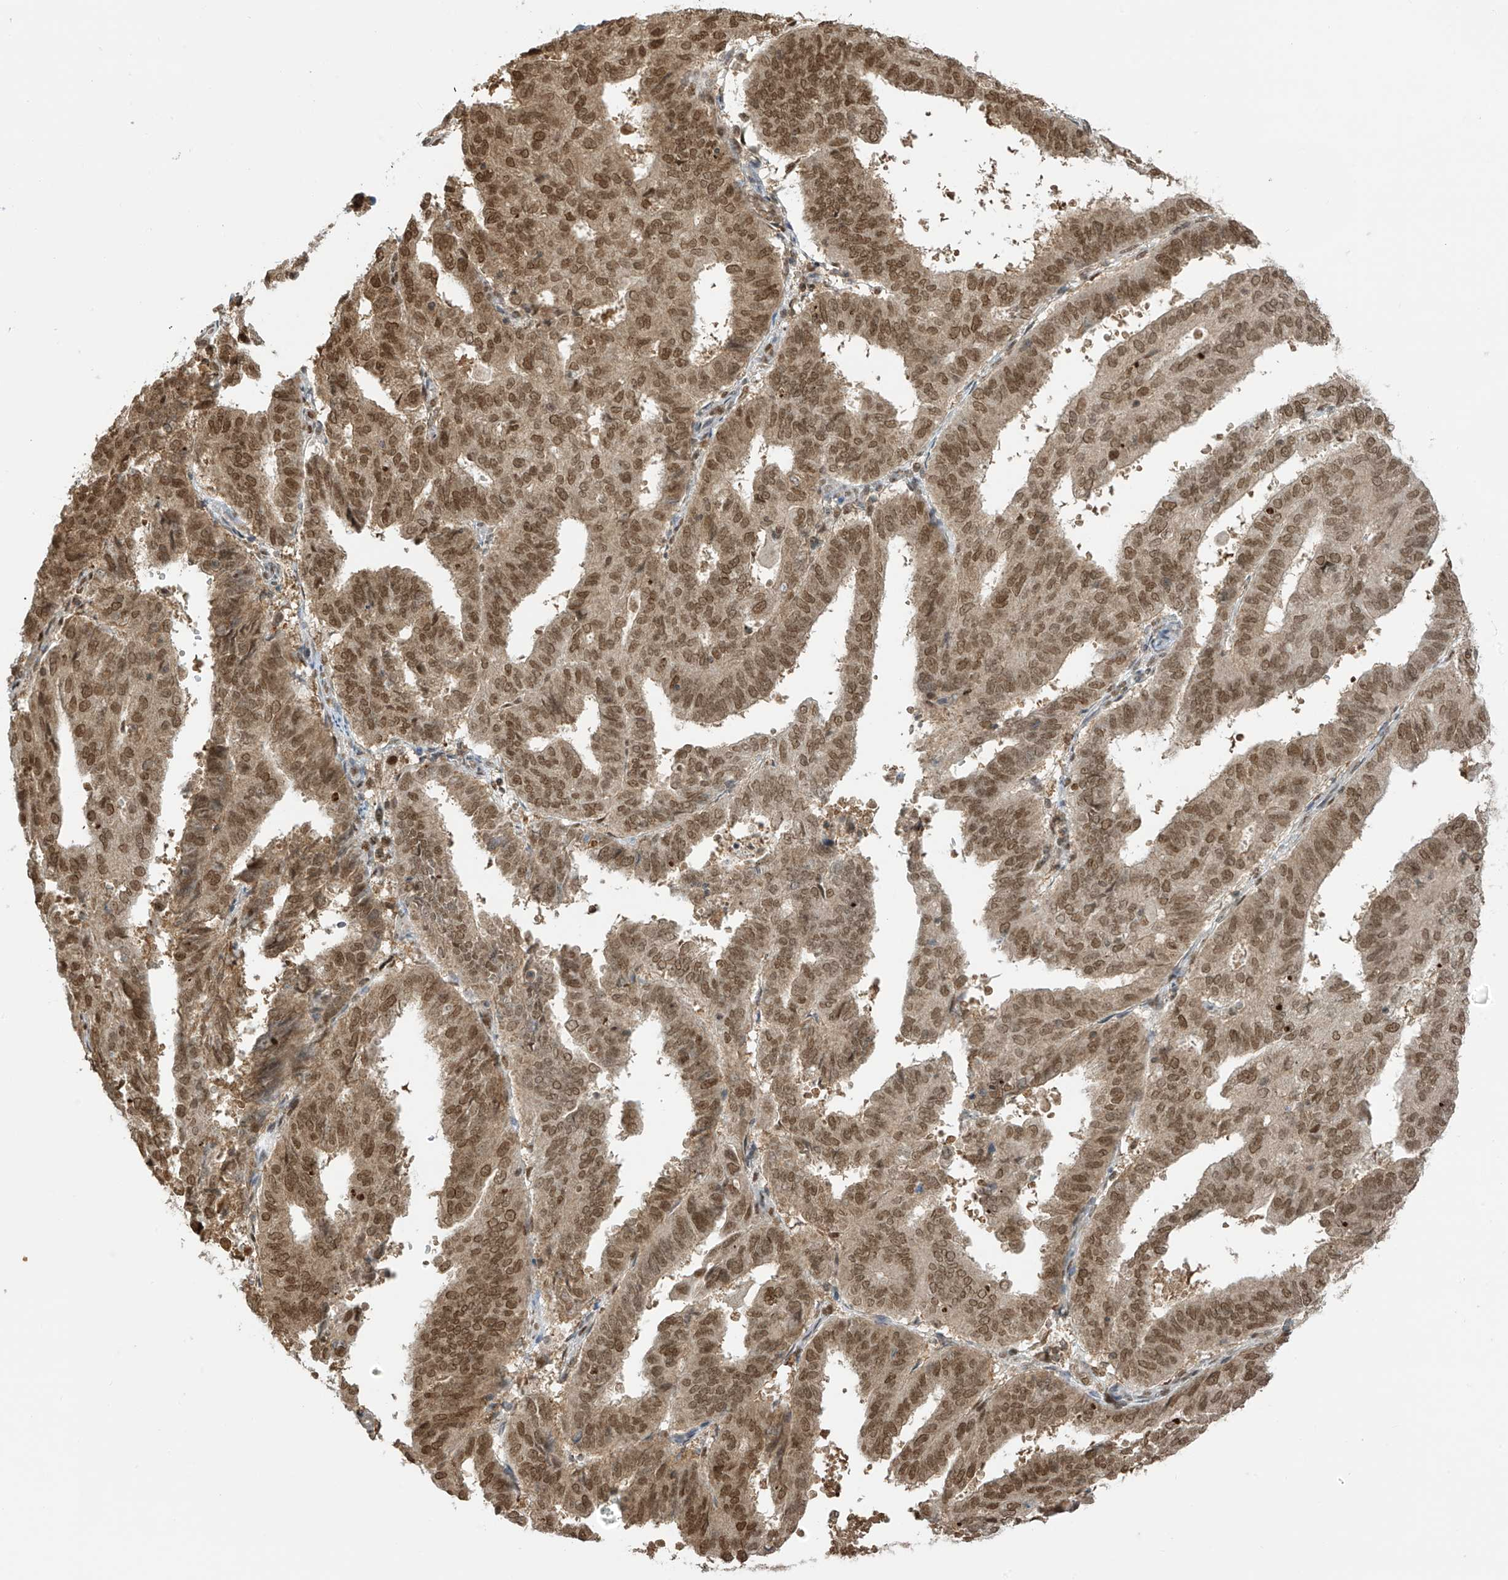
{"staining": {"intensity": "moderate", "quantity": ">75%", "location": "cytoplasmic/membranous,nuclear"}, "tissue": "endometrial cancer", "cell_type": "Tumor cells", "image_type": "cancer", "snomed": [{"axis": "morphology", "description": "Adenocarcinoma, NOS"}, {"axis": "topography", "description": "Uterus"}], "caption": "Endometrial adenocarcinoma stained with a brown dye exhibits moderate cytoplasmic/membranous and nuclear positive positivity in about >75% of tumor cells.", "gene": "KPNB1", "patient": {"sex": "female", "age": 77}}